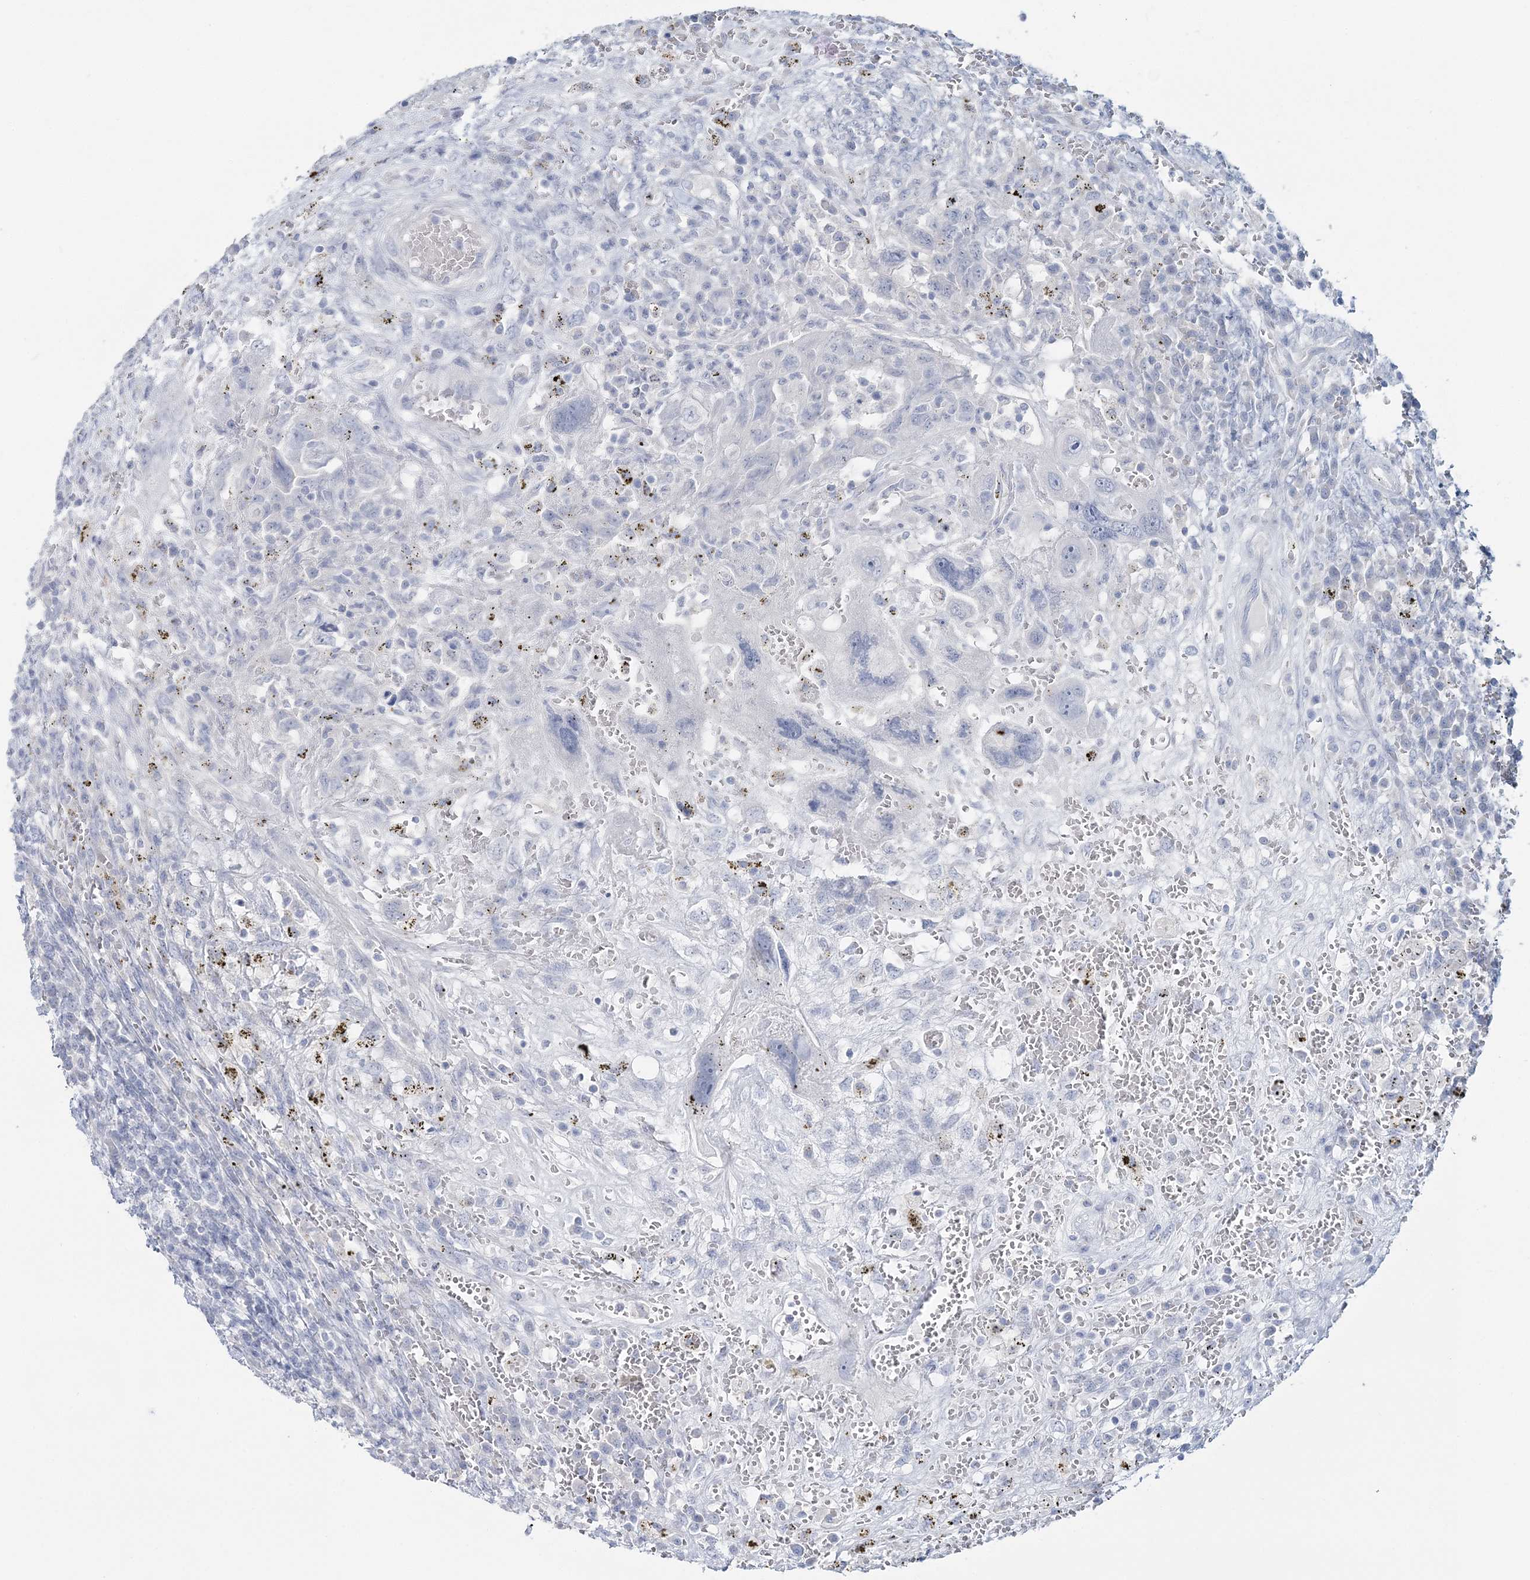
{"staining": {"intensity": "negative", "quantity": "none", "location": "none"}, "tissue": "testis cancer", "cell_type": "Tumor cells", "image_type": "cancer", "snomed": [{"axis": "morphology", "description": "Carcinoma, Embryonal, NOS"}, {"axis": "topography", "description": "Testis"}], "caption": "Tumor cells are negative for protein expression in human testis embryonal carcinoma.", "gene": "CYP3A4", "patient": {"sex": "male", "age": 26}}